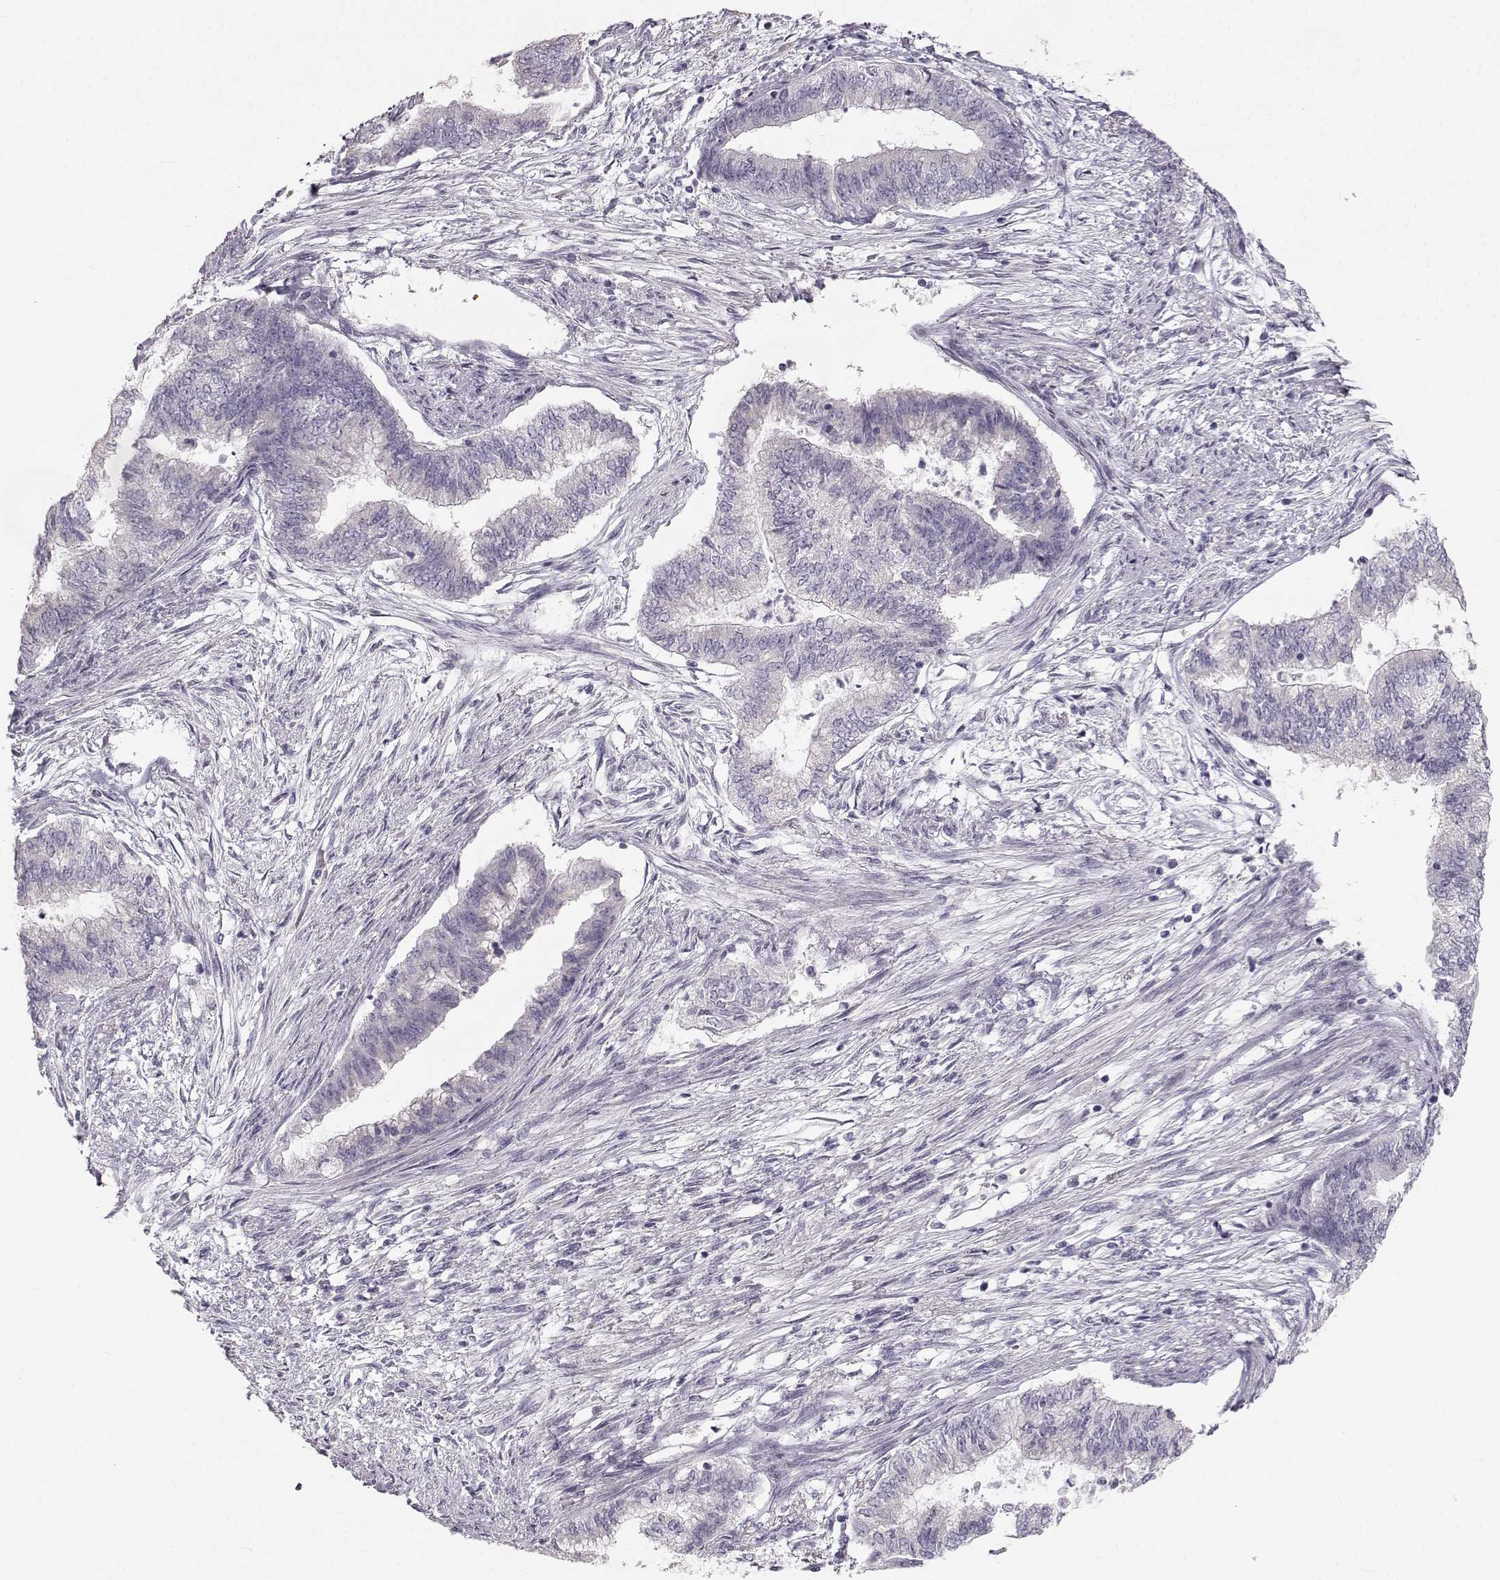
{"staining": {"intensity": "negative", "quantity": "none", "location": "none"}, "tissue": "endometrial cancer", "cell_type": "Tumor cells", "image_type": "cancer", "snomed": [{"axis": "morphology", "description": "Adenocarcinoma, NOS"}, {"axis": "topography", "description": "Endometrium"}], "caption": "The image shows no significant staining in tumor cells of endometrial cancer.", "gene": "OIP5", "patient": {"sex": "female", "age": 65}}